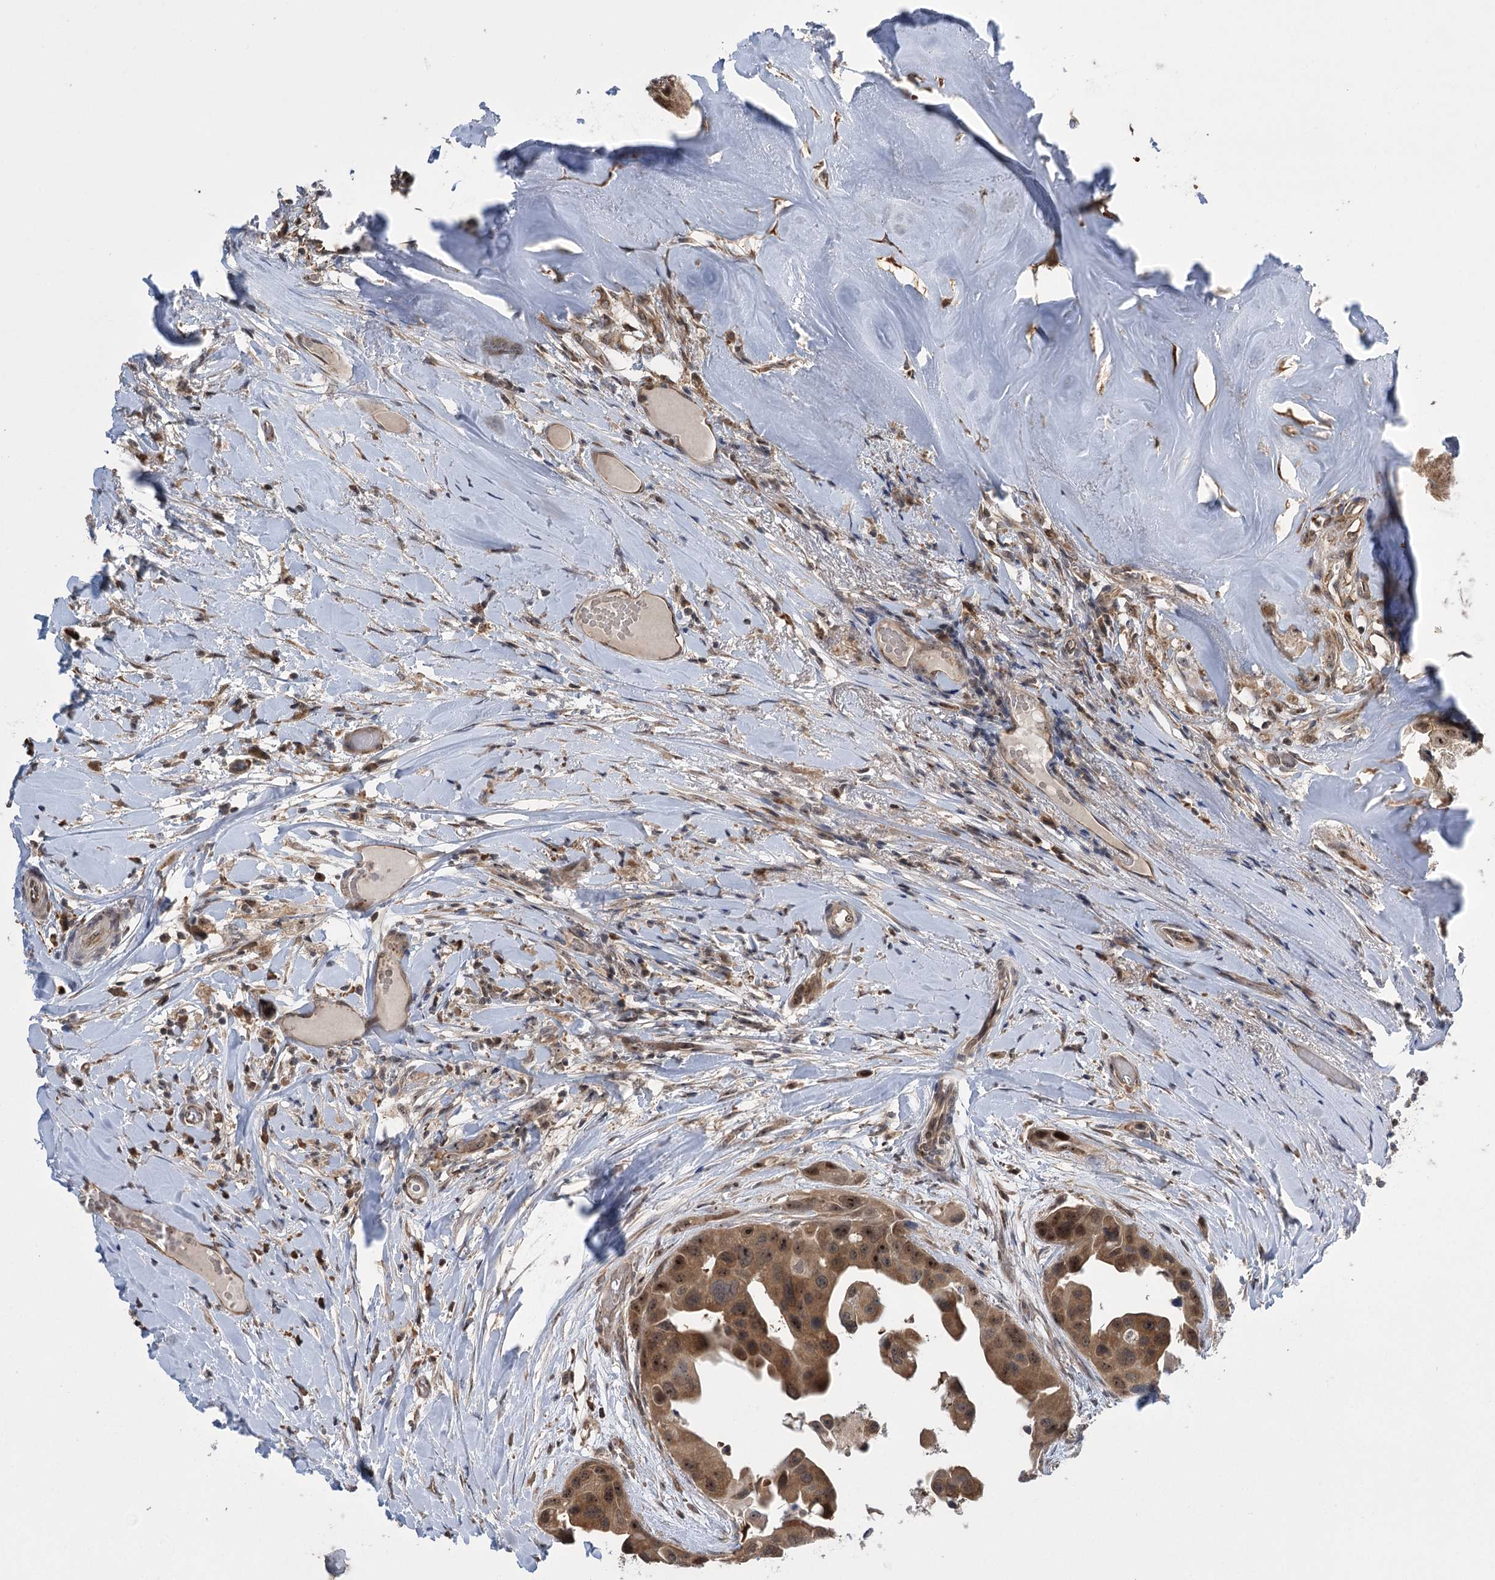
{"staining": {"intensity": "moderate", "quantity": ">75%", "location": "cytoplasmic/membranous,nuclear"}, "tissue": "head and neck cancer", "cell_type": "Tumor cells", "image_type": "cancer", "snomed": [{"axis": "morphology", "description": "Adenocarcinoma, NOS"}, {"axis": "morphology", "description": "Adenocarcinoma, metastatic, NOS"}, {"axis": "topography", "description": "Head-Neck"}], "caption": "An image showing moderate cytoplasmic/membranous and nuclear expression in about >75% of tumor cells in metastatic adenocarcinoma (head and neck), as visualized by brown immunohistochemical staining.", "gene": "SERGEF", "patient": {"sex": "male", "age": 75}}